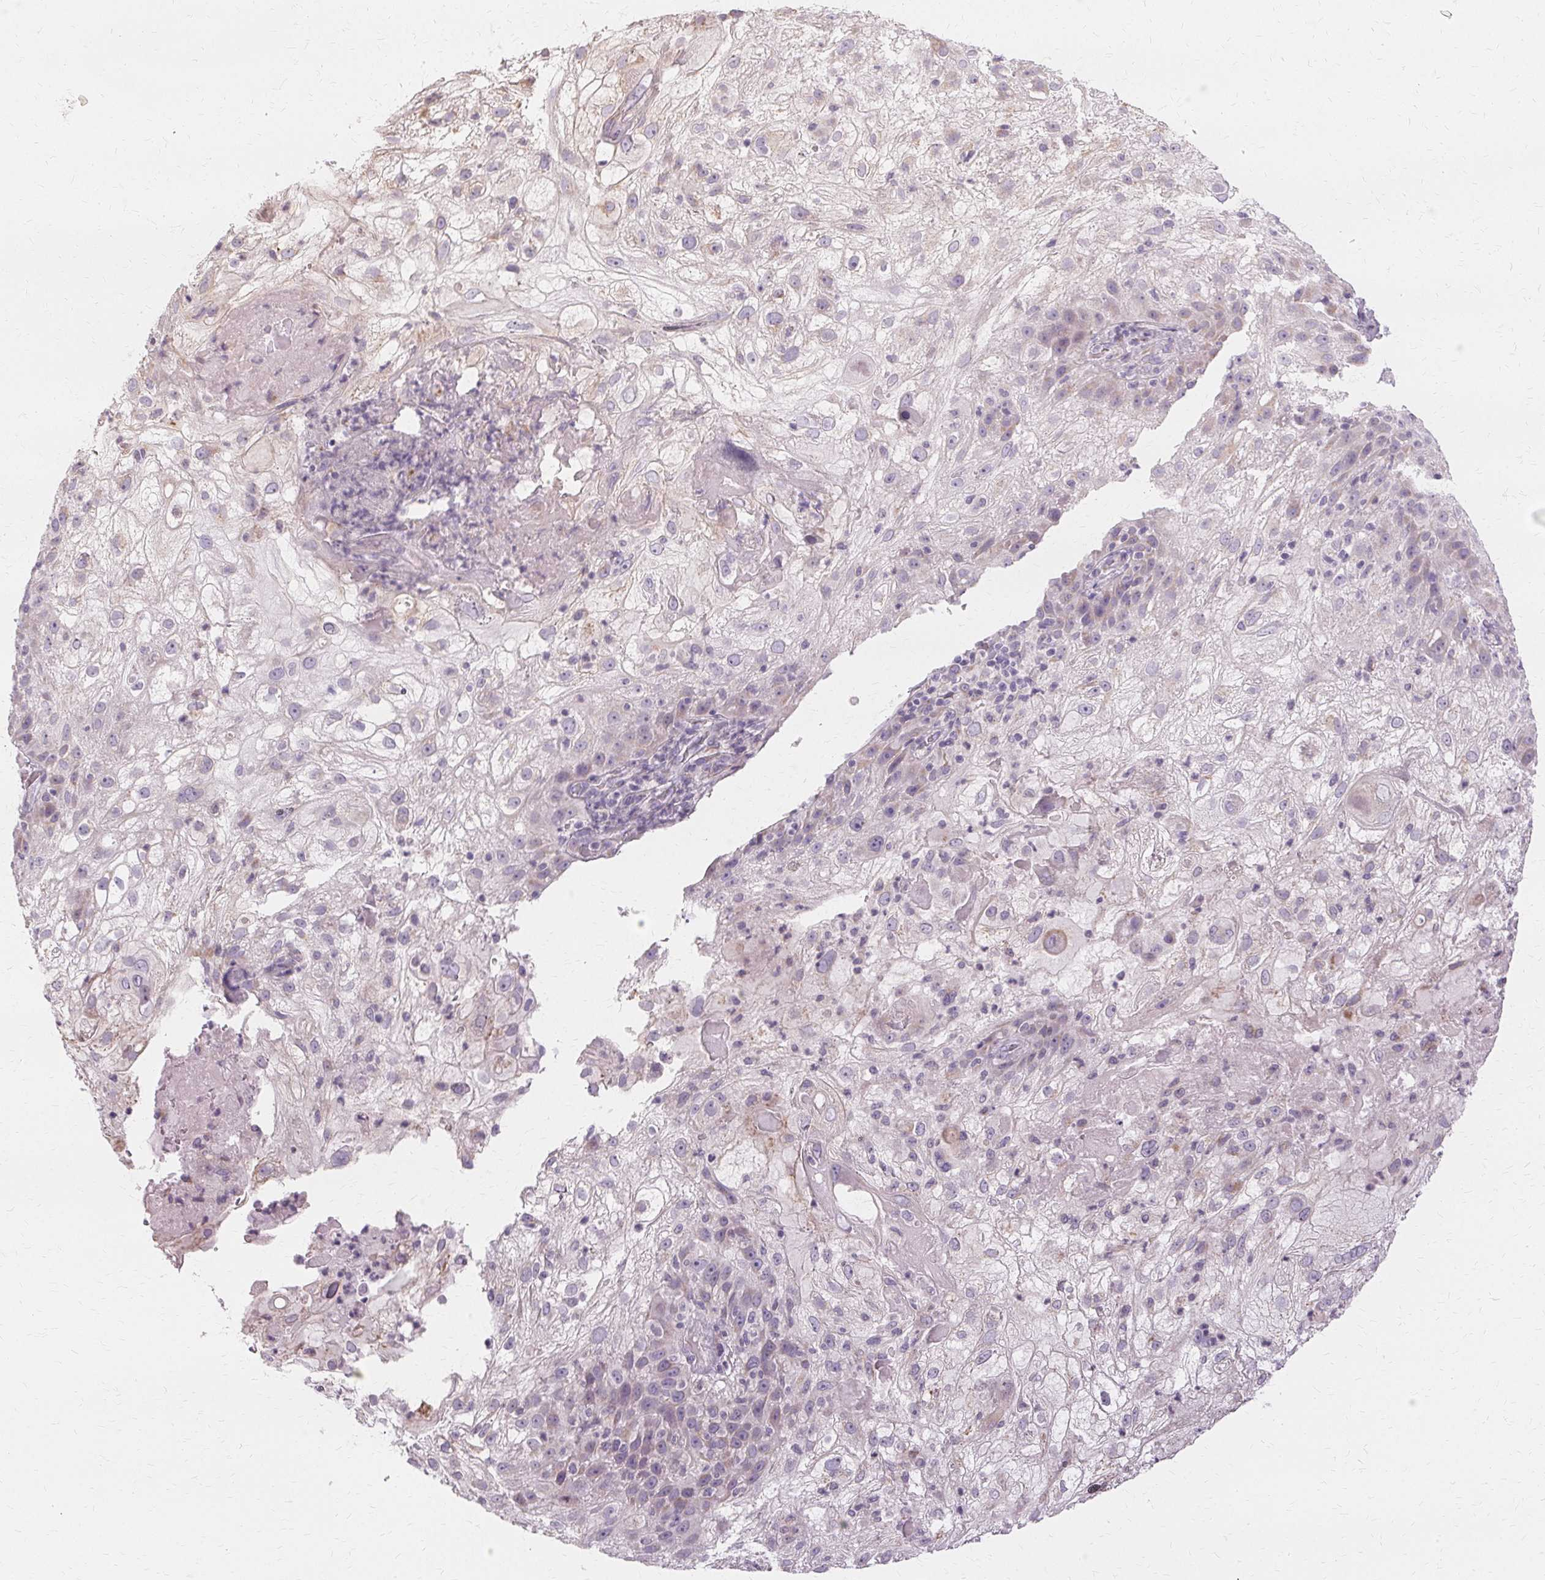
{"staining": {"intensity": "negative", "quantity": "none", "location": "none"}, "tissue": "skin cancer", "cell_type": "Tumor cells", "image_type": "cancer", "snomed": [{"axis": "morphology", "description": "Normal tissue, NOS"}, {"axis": "morphology", "description": "Squamous cell carcinoma, NOS"}, {"axis": "topography", "description": "Skin"}], "caption": "Squamous cell carcinoma (skin) stained for a protein using IHC shows no positivity tumor cells.", "gene": "FCRL3", "patient": {"sex": "female", "age": 83}}